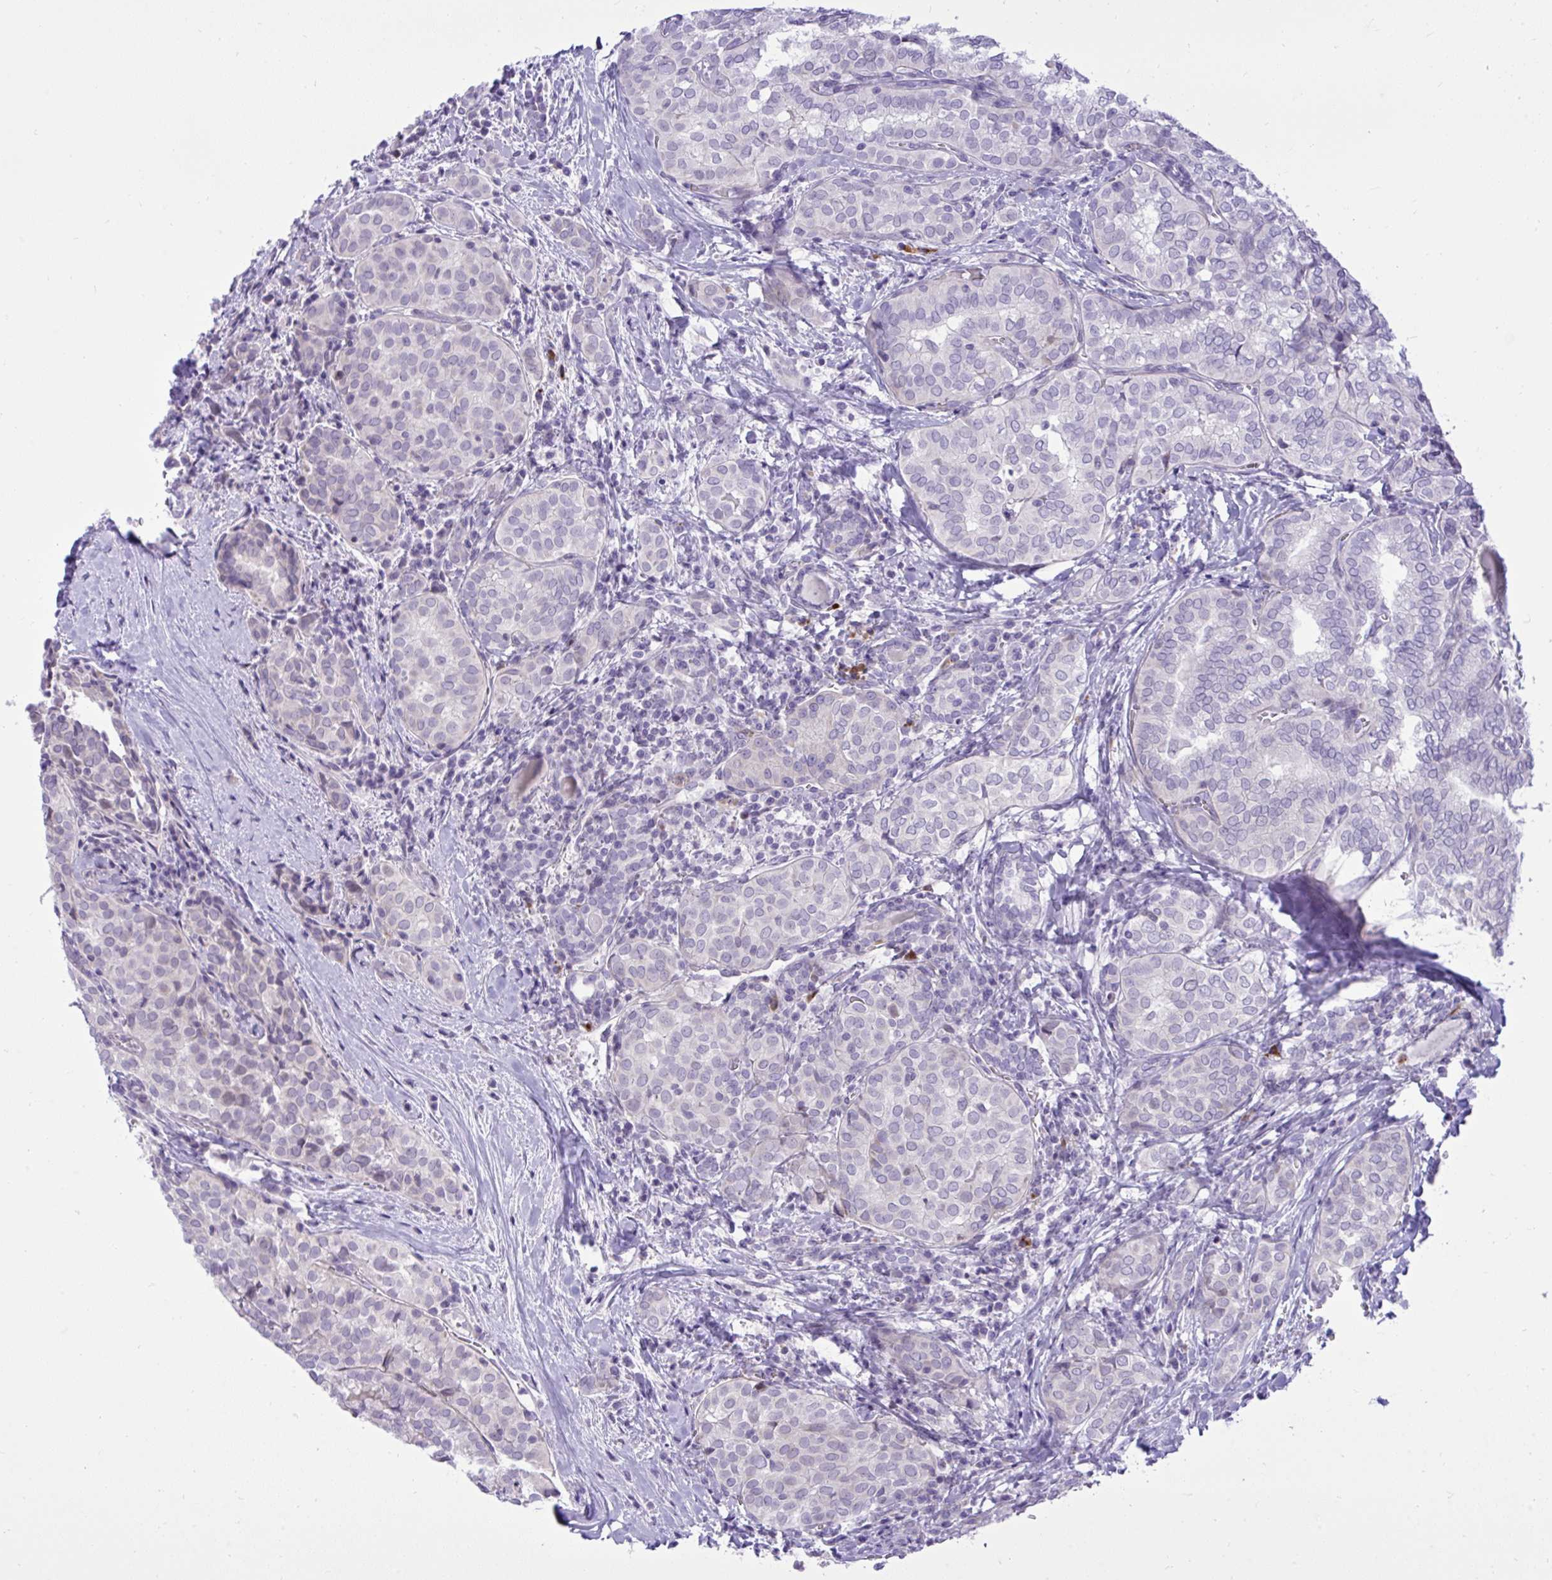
{"staining": {"intensity": "negative", "quantity": "none", "location": "none"}, "tissue": "thyroid cancer", "cell_type": "Tumor cells", "image_type": "cancer", "snomed": [{"axis": "morphology", "description": "Papillary adenocarcinoma, NOS"}, {"axis": "topography", "description": "Thyroid gland"}], "caption": "Tumor cells show no significant staining in papillary adenocarcinoma (thyroid). (Brightfield microscopy of DAB IHC at high magnification).", "gene": "SPAG1", "patient": {"sex": "female", "age": 30}}